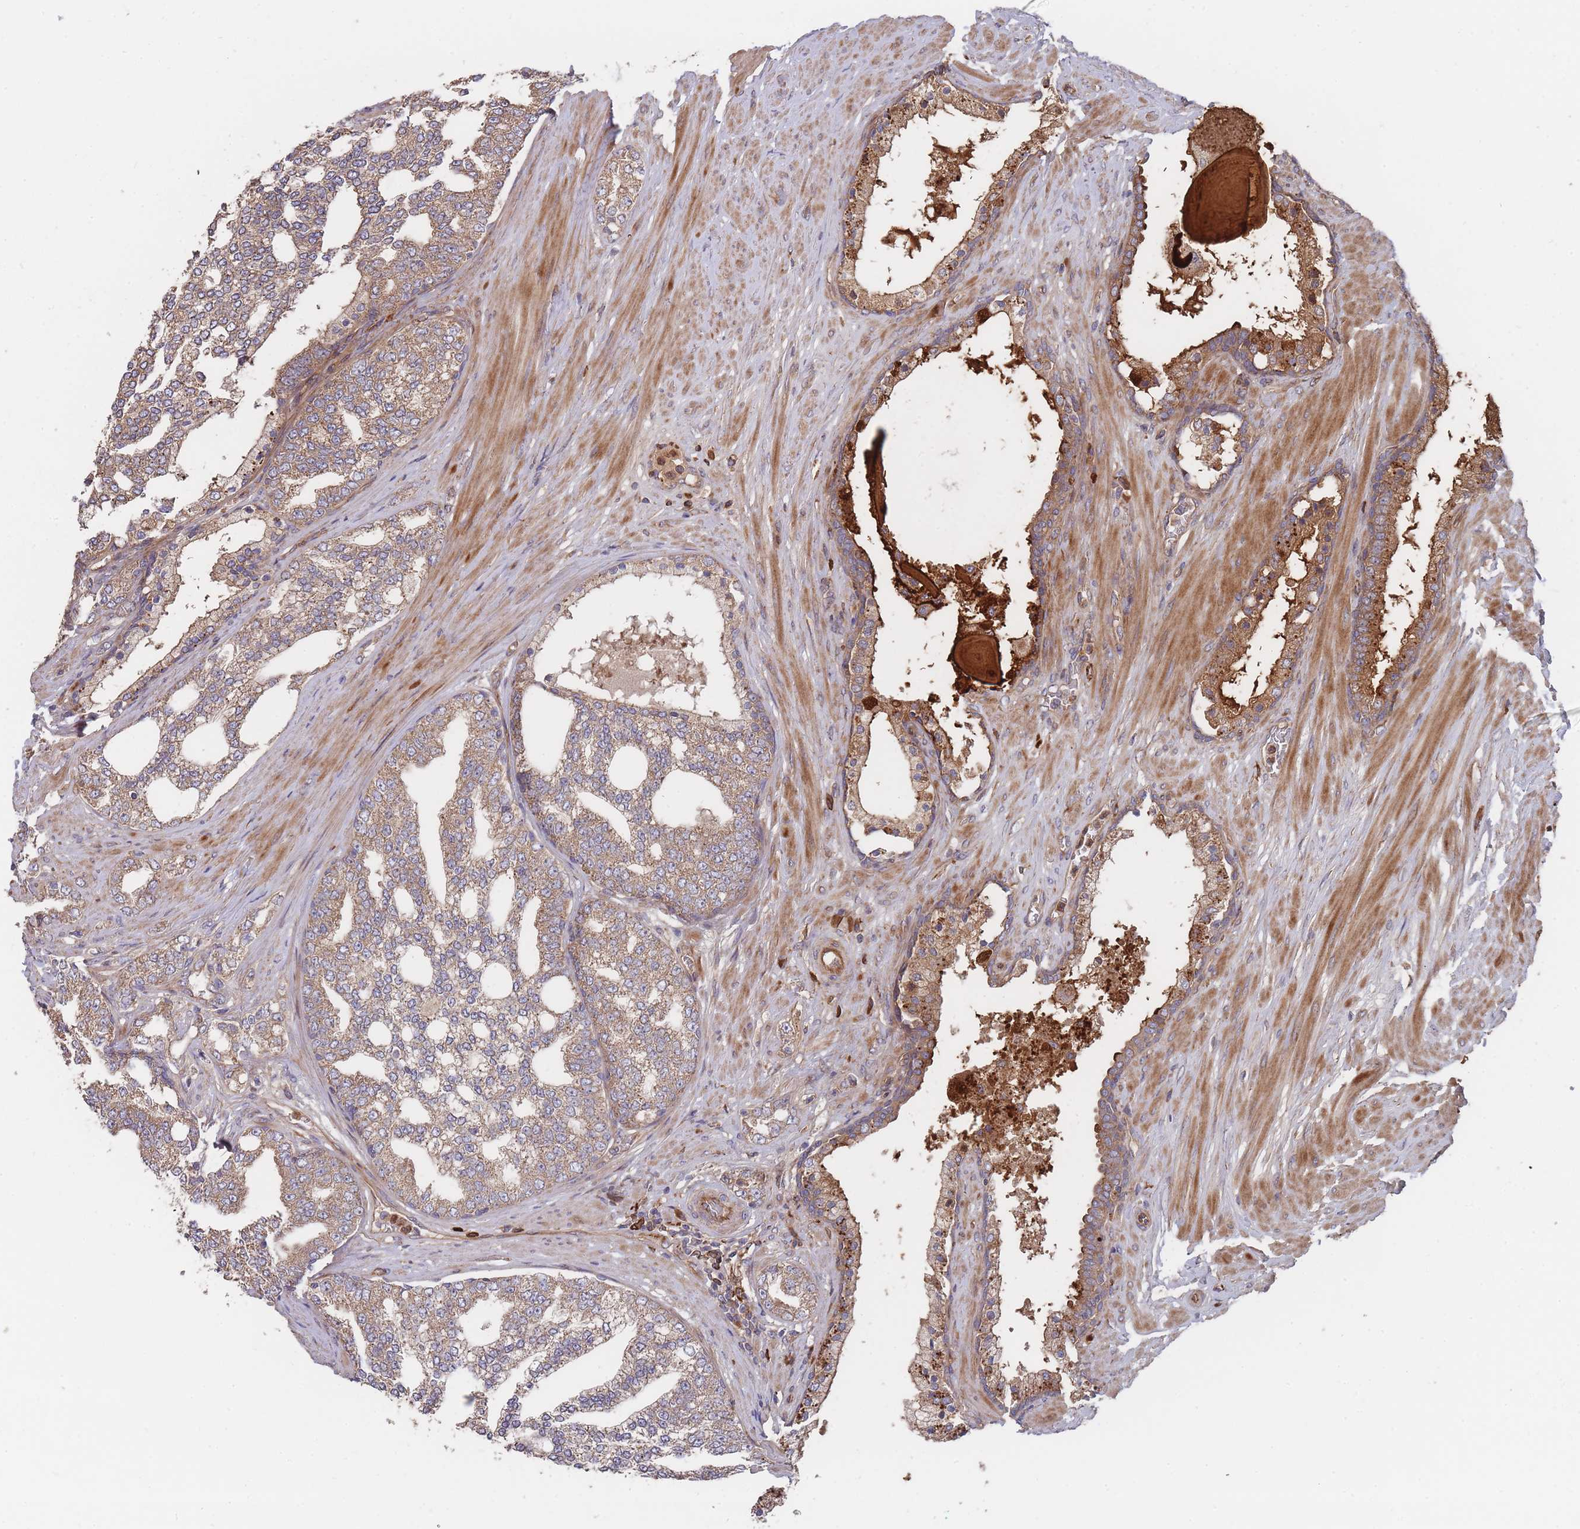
{"staining": {"intensity": "moderate", "quantity": ">75%", "location": "cytoplasmic/membranous"}, "tissue": "prostate cancer", "cell_type": "Tumor cells", "image_type": "cancer", "snomed": [{"axis": "morphology", "description": "Adenocarcinoma, High grade"}, {"axis": "topography", "description": "Prostate"}], "caption": "IHC of human prostate cancer reveals medium levels of moderate cytoplasmic/membranous positivity in approximately >75% of tumor cells.", "gene": "THSD7B", "patient": {"sex": "male", "age": 64}}